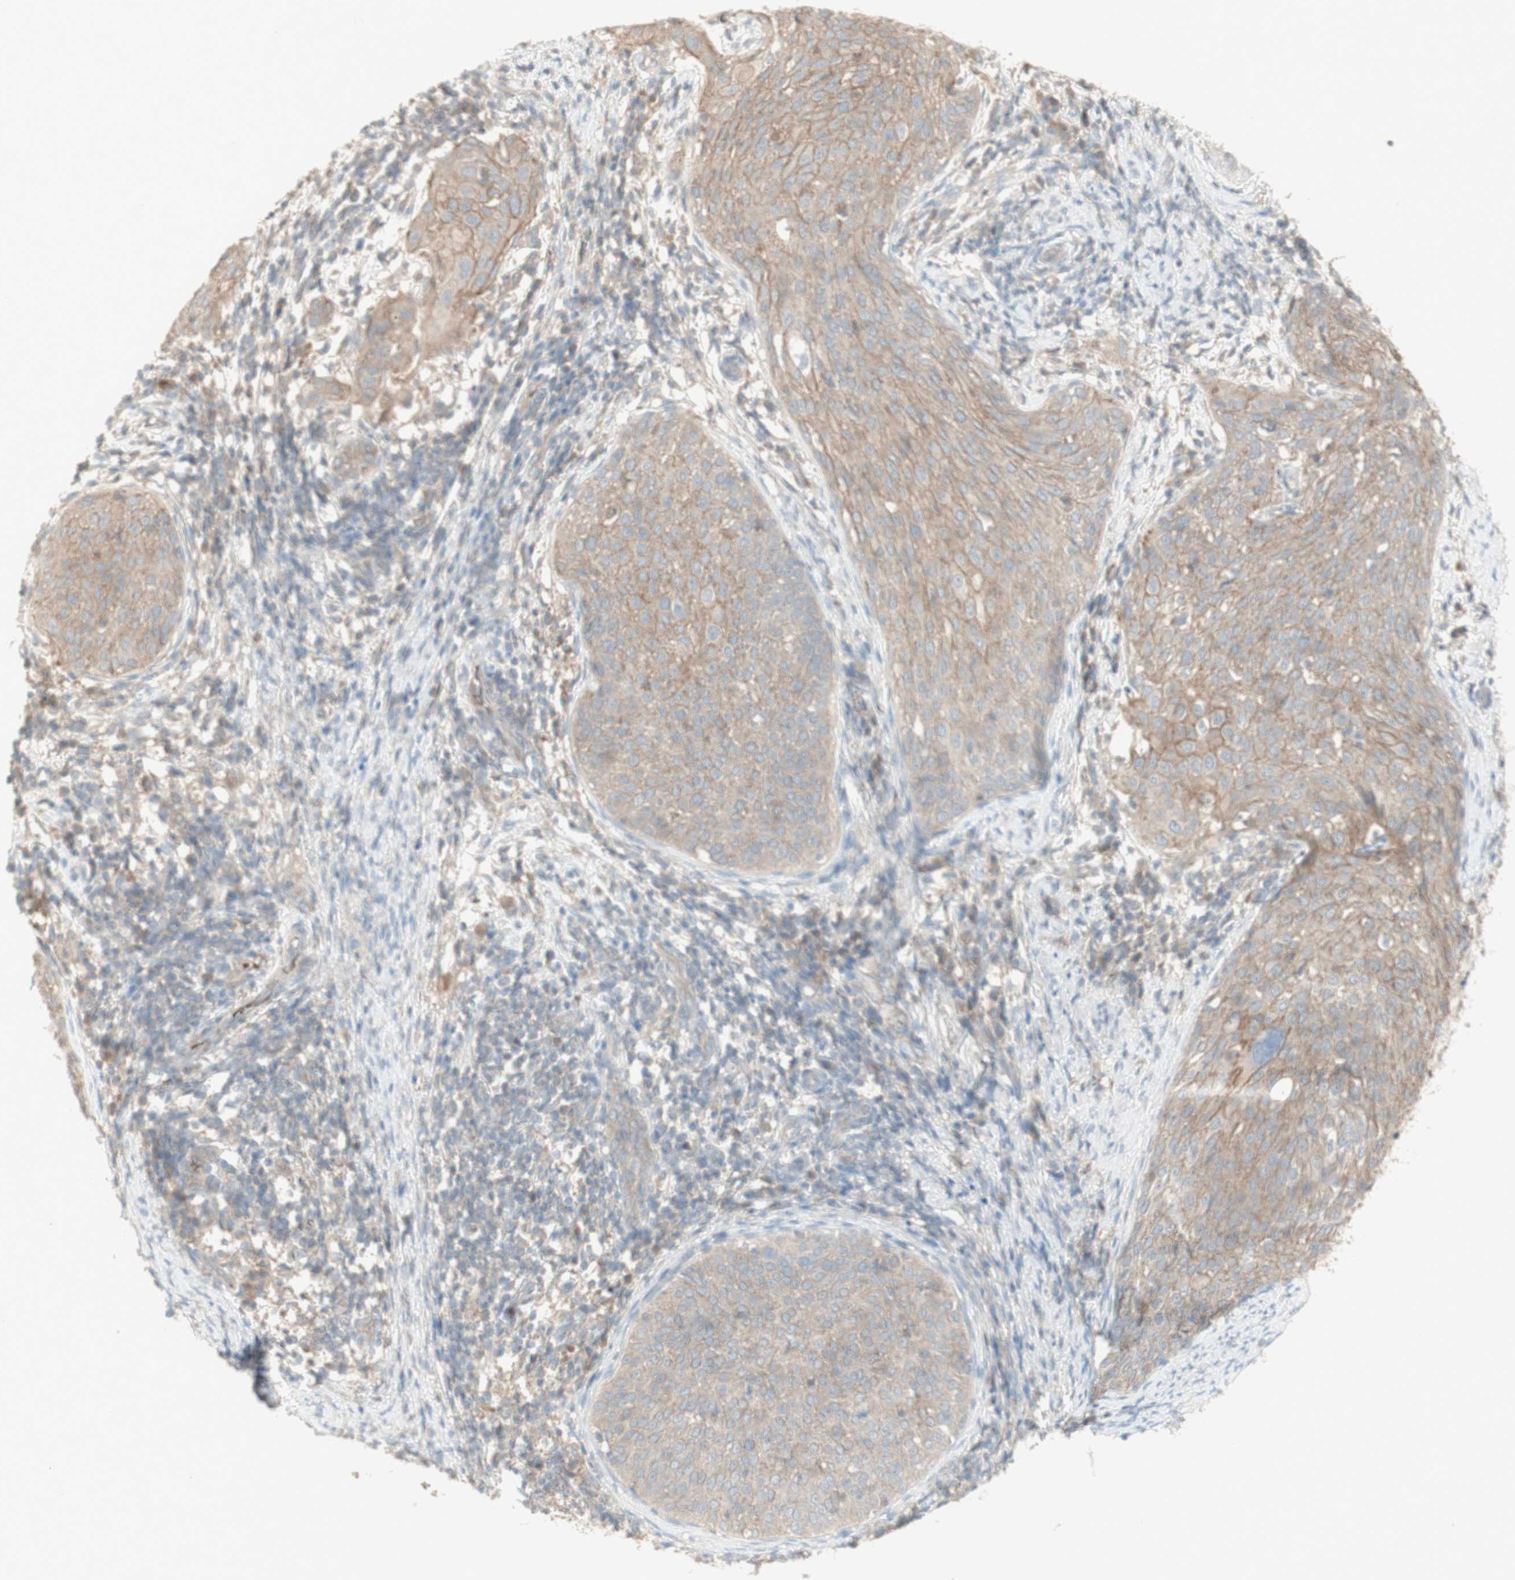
{"staining": {"intensity": "weak", "quantity": ">75%", "location": "cytoplasmic/membranous"}, "tissue": "cervical cancer", "cell_type": "Tumor cells", "image_type": "cancer", "snomed": [{"axis": "morphology", "description": "Squamous cell carcinoma, NOS"}, {"axis": "topography", "description": "Cervix"}], "caption": "Immunohistochemical staining of human cervical cancer shows weak cytoplasmic/membranous protein positivity in approximately >75% of tumor cells.", "gene": "PTGER4", "patient": {"sex": "female", "age": 51}}